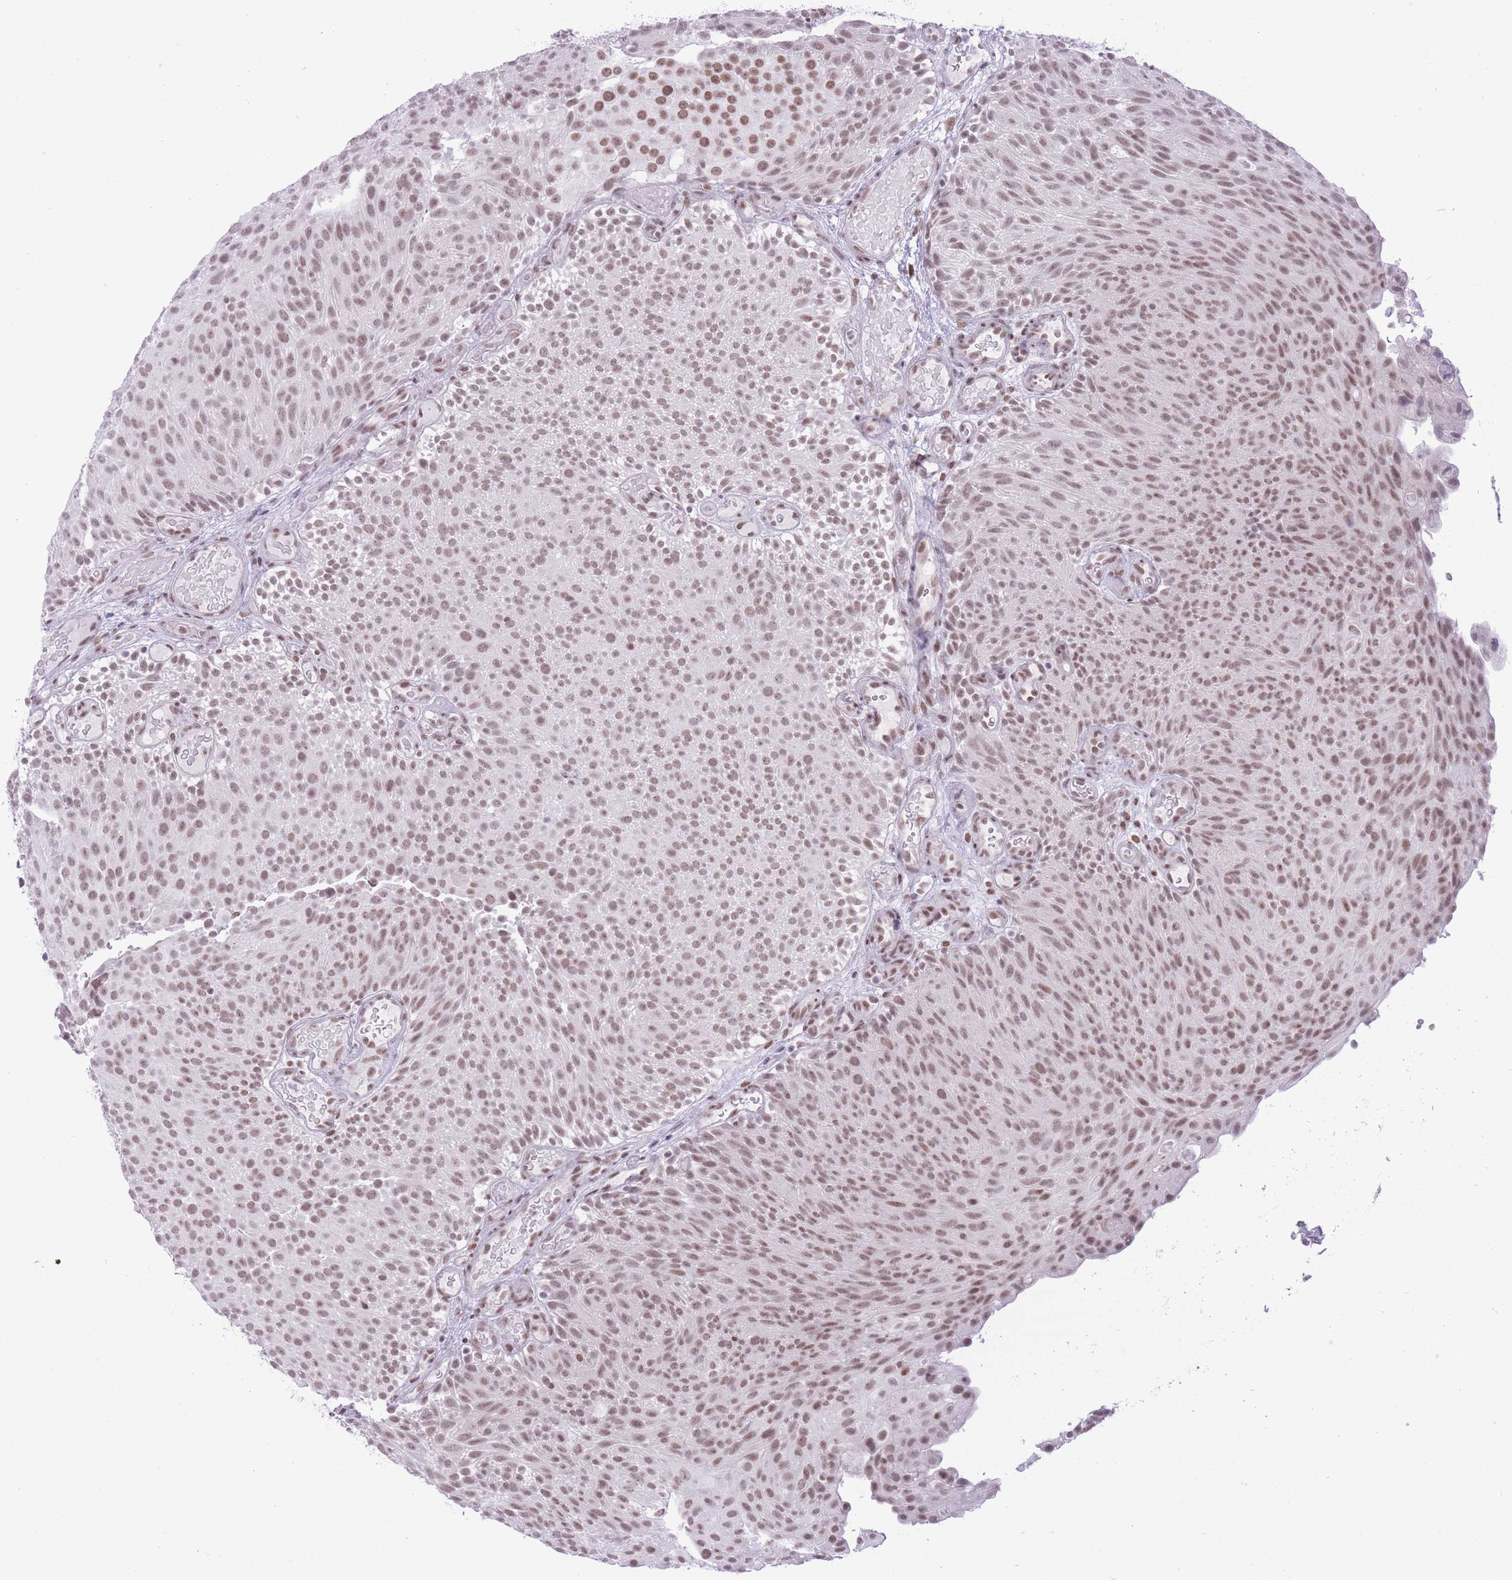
{"staining": {"intensity": "moderate", "quantity": ">75%", "location": "nuclear"}, "tissue": "urothelial cancer", "cell_type": "Tumor cells", "image_type": "cancer", "snomed": [{"axis": "morphology", "description": "Urothelial carcinoma, Low grade"}, {"axis": "topography", "description": "Urinary bladder"}], "caption": "The histopathology image demonstrates immunohistochemical staining of urothelial carcinoma (low-grade). There is moderate nuclear expression is present in approximately >75% of tumor cells.", "gene": "ZBED5", "patient": {"sex": "male", "age": 78}}